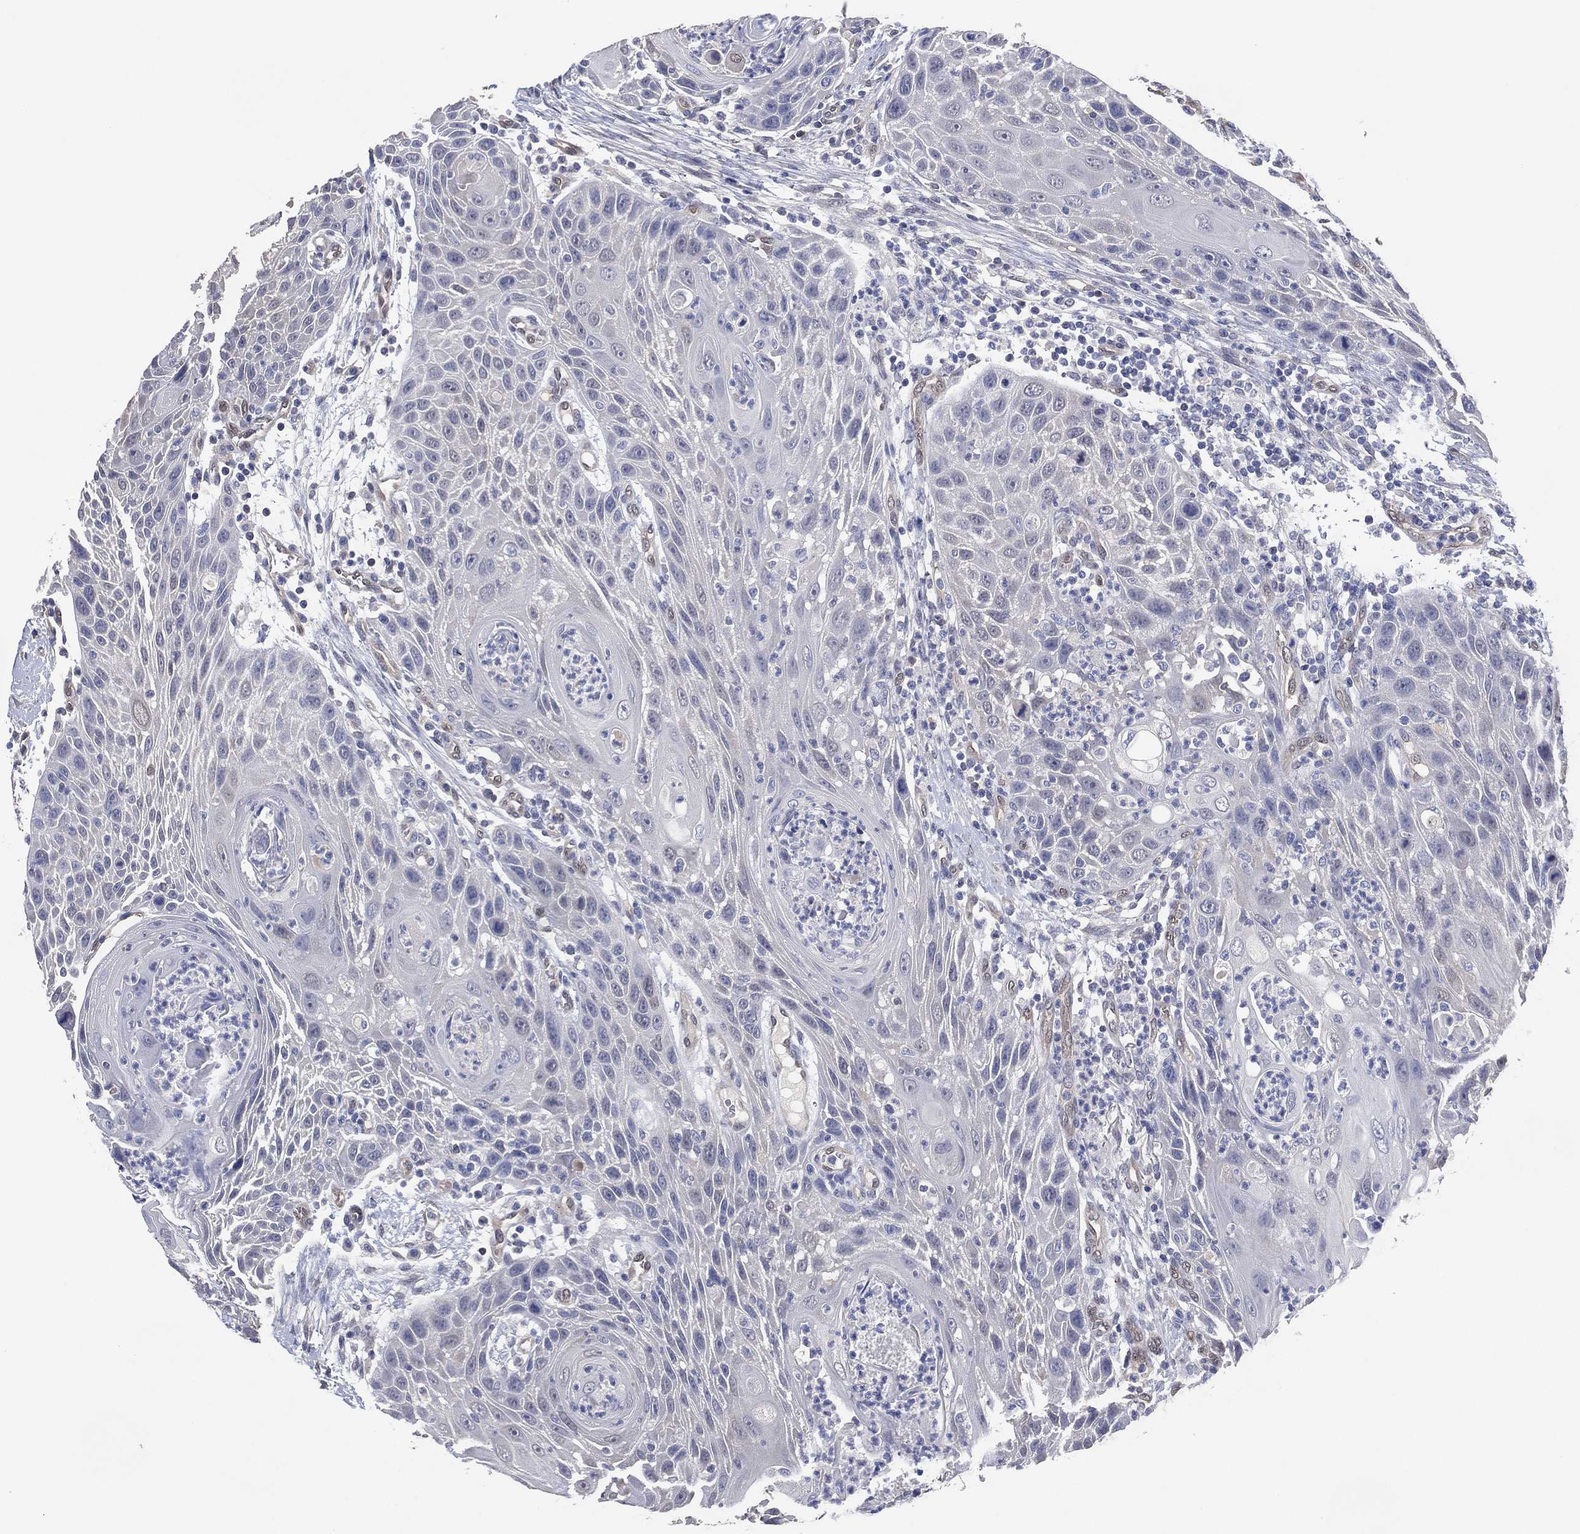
{"staining": {"intensity": "negative", "quantity": "none", "location": "none"}, "tissue": "head and neck cancer", "cell_type": "Tumor cells", "image_type": "cancer", "snomed": [{"axis": "morphology", "description": "Squamous cell carcinoma, NOS"}, {"axis": "topography", "description": "Head-Neck"}], "caption": "Image shows no protein expression in tumor cells of squamous cell carcinoma (head and neck) tissue.", "gene": "AK1", "patient": {"sex": "male", "age": 69}}